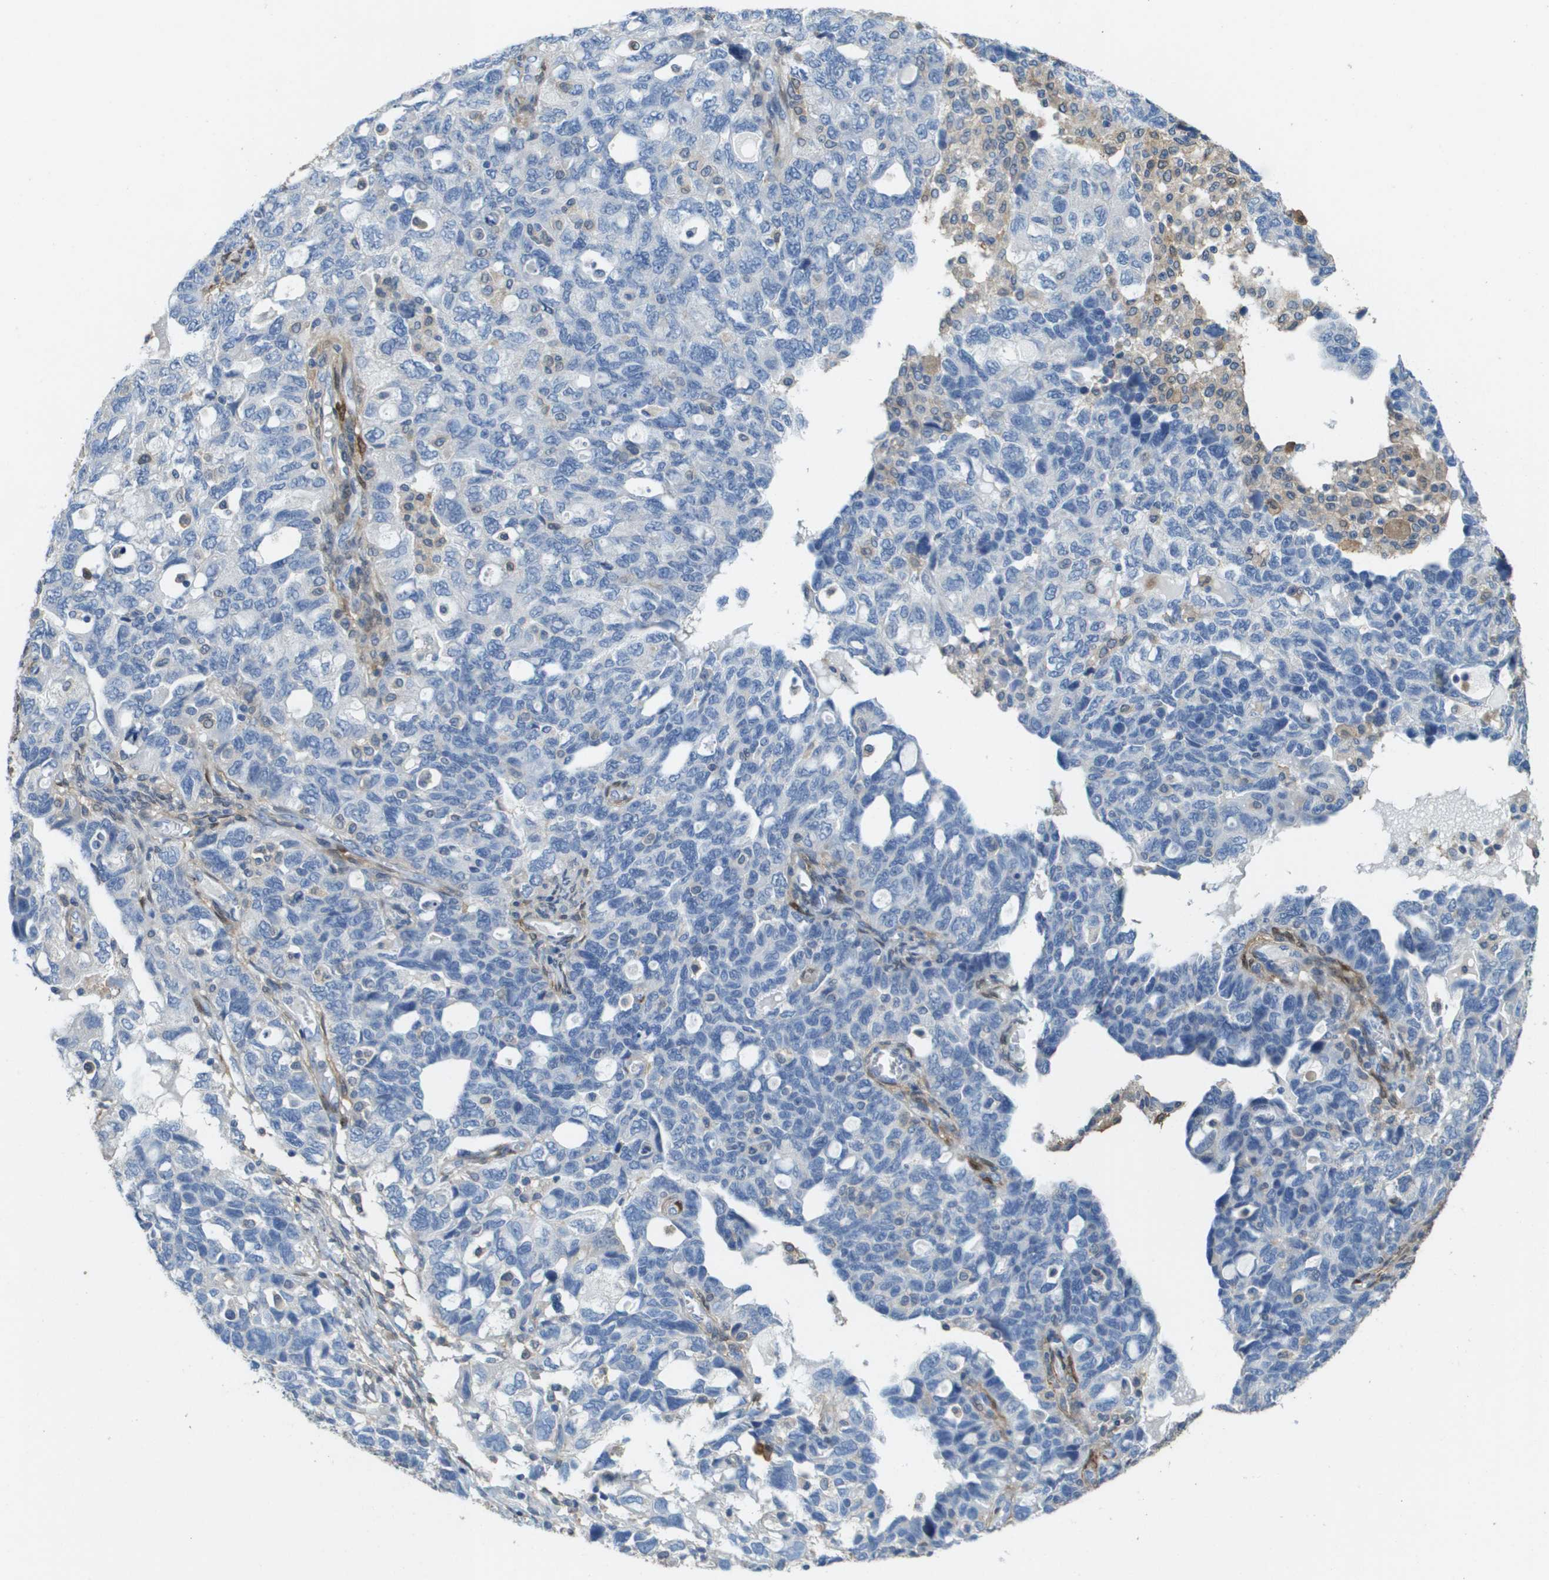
{"staining": {"intensity": "negative", "quantity": "none", "location": "none"}, "tissue": "ovarian cancer", "cell_type": "Tumor cells", "image_type": "cancer", "snomed": [{"axis": "morphology", "description": "Carcinoma, NOS"}, {"axis": "morphology", "description": "Cystadenocarcinoma, serous, NOS"}, {"axis": "topography", "description": "Ovary"}], "caption": "Tumor cells show no significant staining in serous cystadenocarcinoma (ovarian). (Stains: DAB (3,3'-diaminobenzidine) immunohistochemistry (IHC) with hematoxylin counter stain, Microscopy: brightfield microscopy at high magnification).", "gene": "FABP5", "patient": {"sex": "female", "age": 69}}